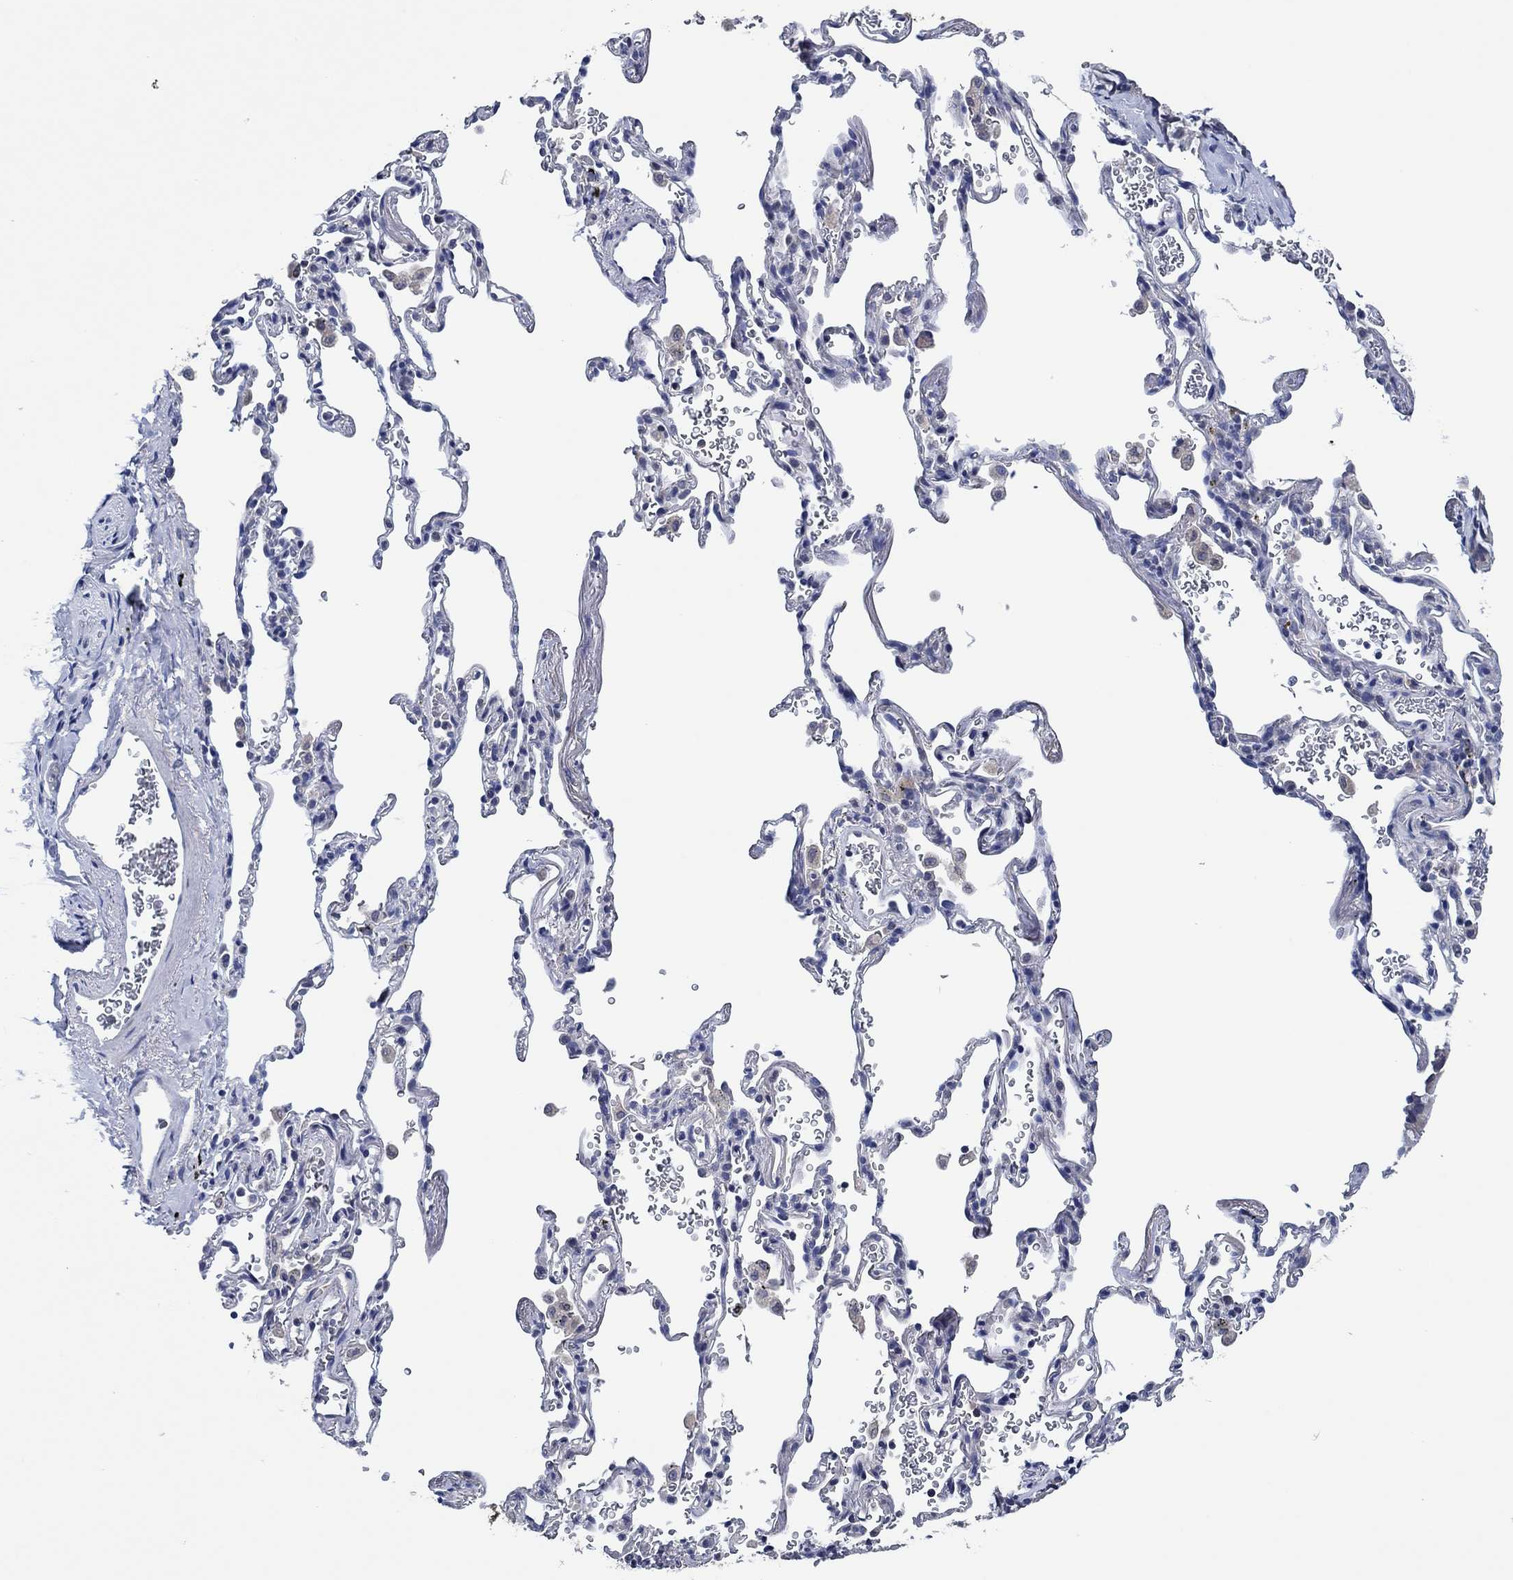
{"staining": {"intensity": "negative", "quantity": "none", "location": "none"}, "tissue": "adipose tissue", "cell_type": "Adipocytes", "image_type": "normal", "snomed": [{"axis": "morphology", "description": "Normal tissue, NOS"}, {"axis": "morphology", "description": "Adenocarcinoma, NOS"}, {"axis": "topography", "description": "Cartilage tissue"}, {"axis": "topography", "description": "Lung"}], "caption": "Immunohistochemistry image of benign adipose tissue: human adipose tissue stained with DAB exhibits no significant protein staining in adipocytes. (Immunohistochemistry (ihc), brightfield microscopy, high magnification).", "gene": "PRRT3", "patient": {"sex": "male", "age": 59}}